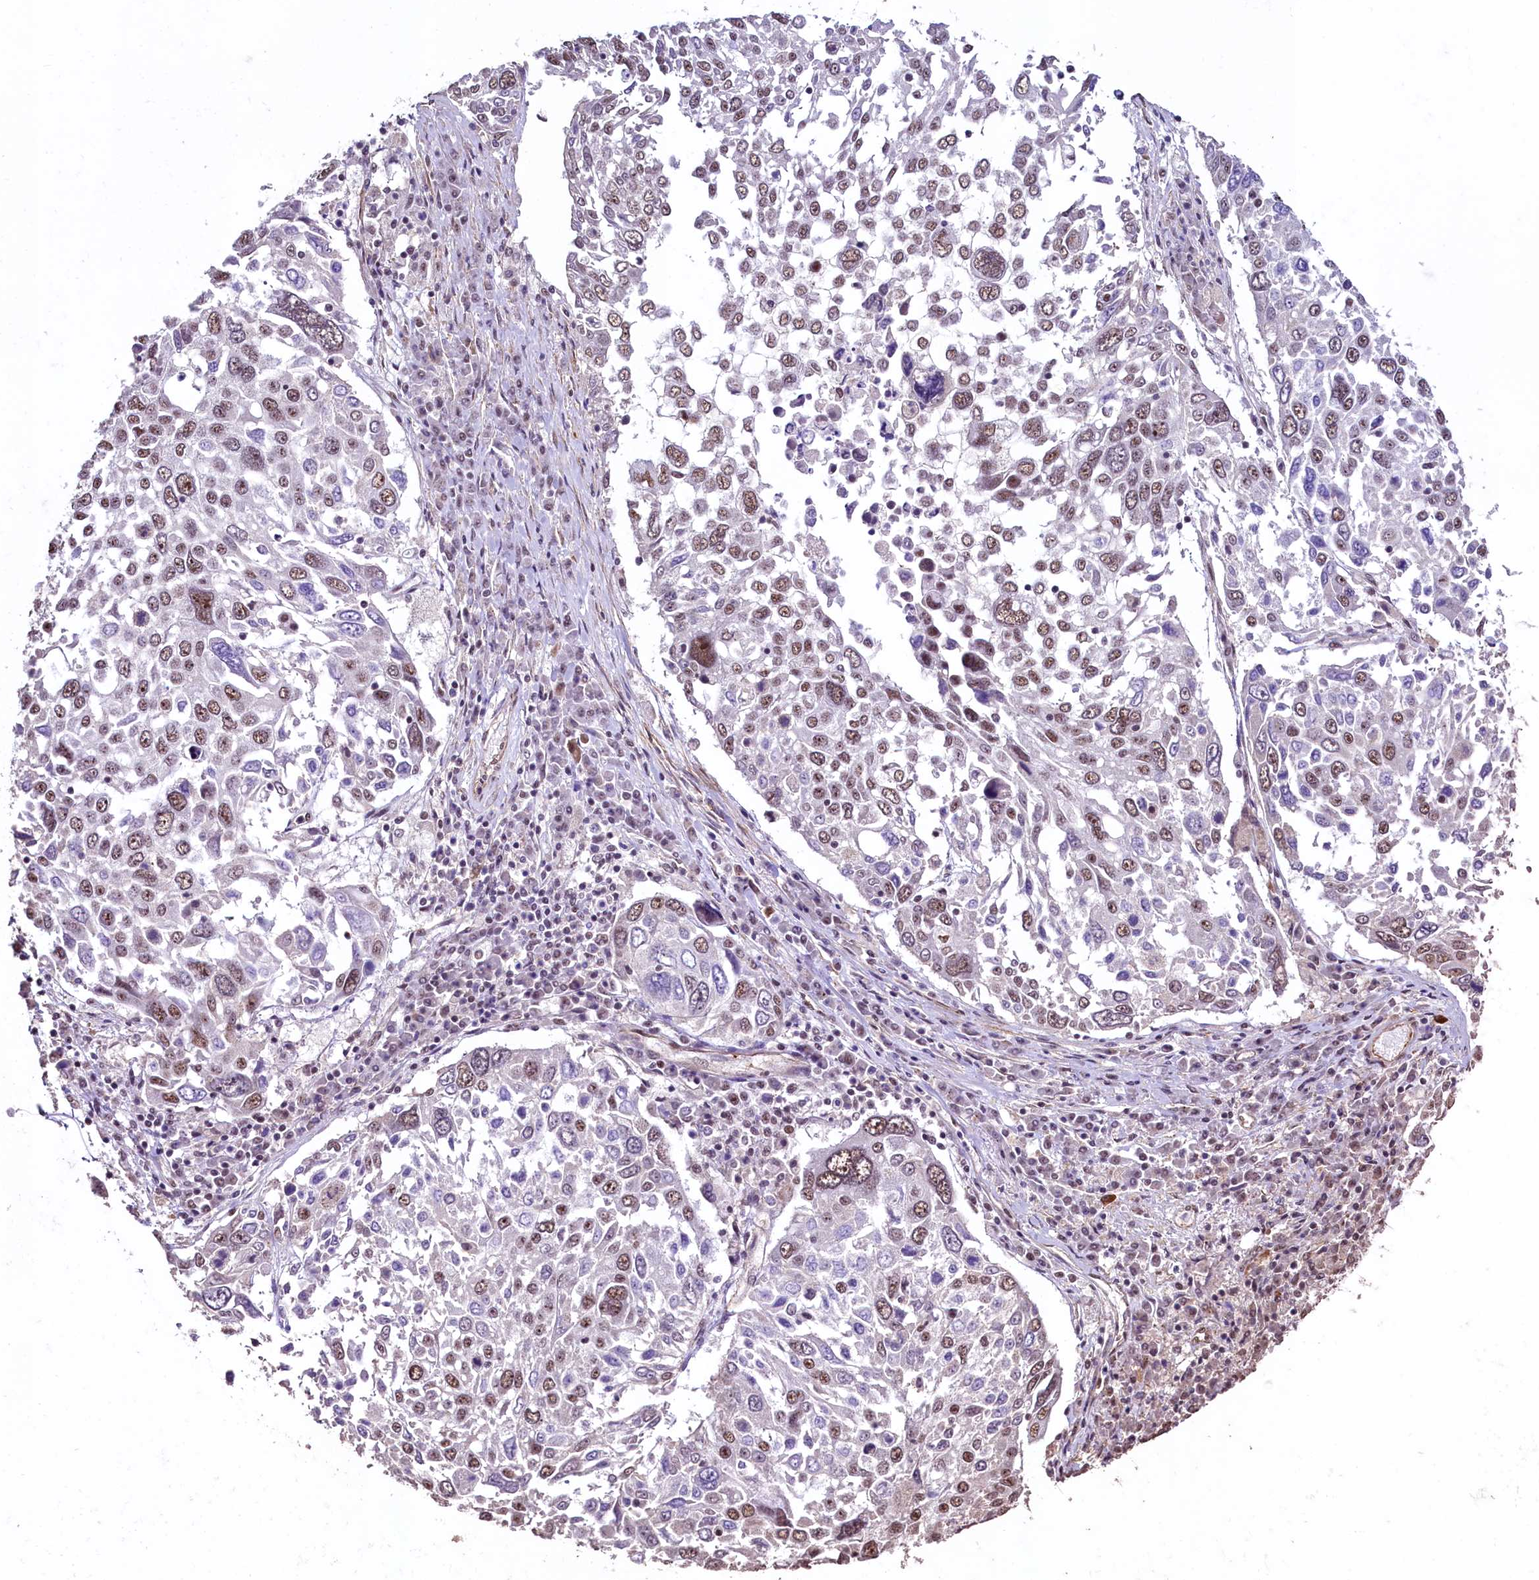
{"staining": {"intensity": "moderate", "quantity": "25%-75%", "location": "nuclear"}, "tissue": "lung cancer", "cell_type": "Tumor cells", "image_type": "cancer", "snomed": [{"axis": "morphology", "description": "Squamous cell carcinoma, NOS"}, {"axis": "topography", "description": "Lung"}], "caption": "Protein staining by IHC shows moderate nuclear expression in approximately 25%-75% of tumor cells in lung squamous cell carcinoma. (DAB (3,3'-diaminobenzidine) IHC with brightfield microscopy, high magnification).", "gene": "SFSWAP", "patient": {"sex": "male", "age": 65}}